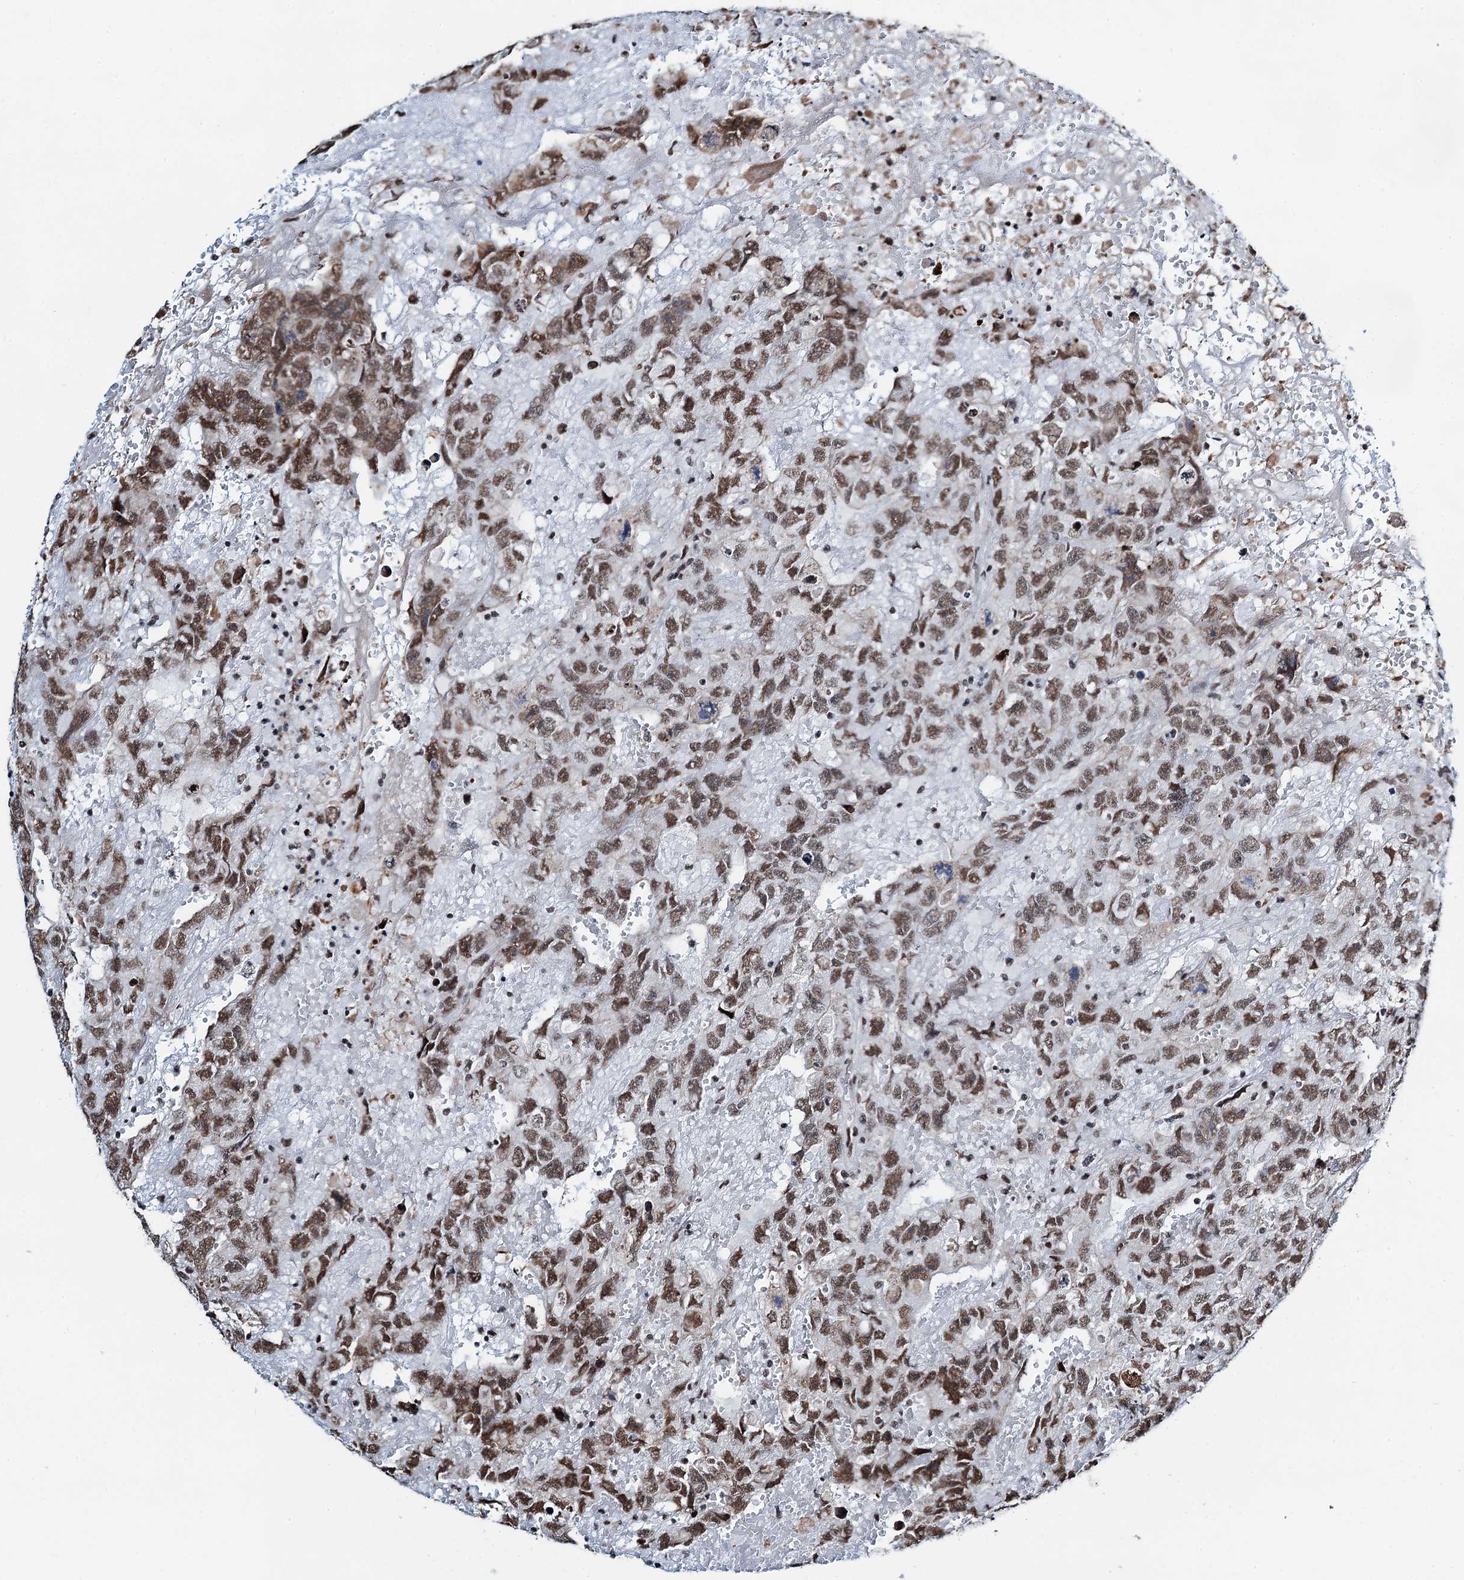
{"staining": {"intensity": "moderate", "quantity": ">75%", "location": "nuclear"}, "tissue": "testis cancer", "cell_type": "Tumor cells", "image_type": "cancer", "snomed": [{"axis": "morphology", "description": "Carcinoma, Embryonal, NOS"}, {"axis": "topography", "description": "Testis"}], "caption": "Protein positivity by IHC demonstrates moderate nuclear positivity in about >75% of tumor cells in embryonal carcinoma (testis). The protein is shown in brown color, while the nuclei are stained blue.", "gene": "ZNF609", "patient": {"sex": "male", "age": 45}}